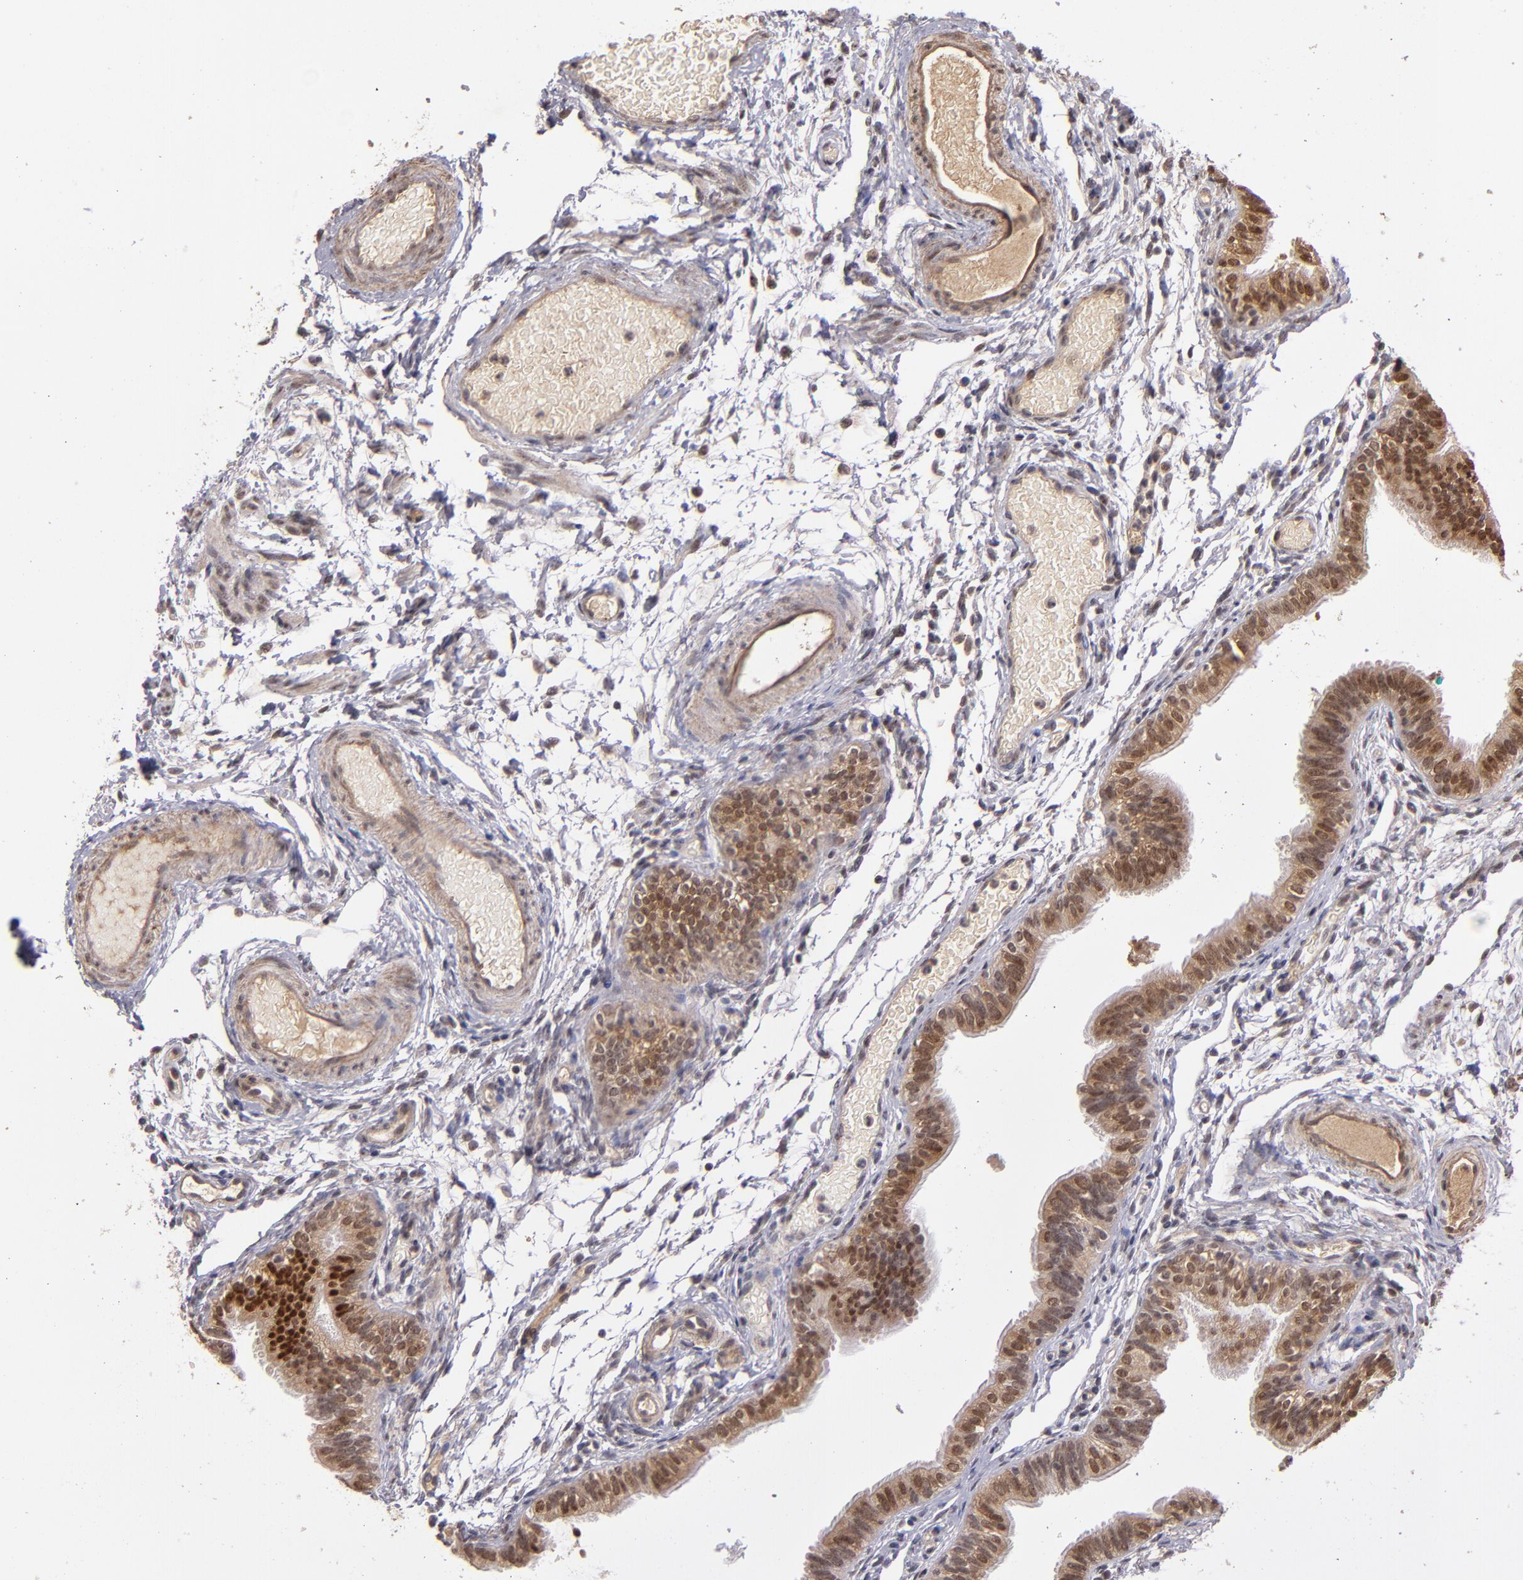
{"staining": {"intensity": "moderate", "quantity": ">75%", "location": "cytoplasmic/membranous,nuclear"}, "tissue": "fallopian tube", "cell_type": "Glandular cells", "image_type": "normal", "snomed": [{"axis": "morphology", "description": "Normal tissue, NOS"}, {"axis": "morphology", "description": "Dermoid, NOS"}, {"axis": "topography", "description": "Fallopian tube"}], "caption": "The immunohistochemical stain highlights moderate cytoplasmic/membranous,nuclear expression in glandular cells of unremarkable fallopian tube.", "gene": "ABHD12B", "patient": {"sex": "female", "age": 33}}